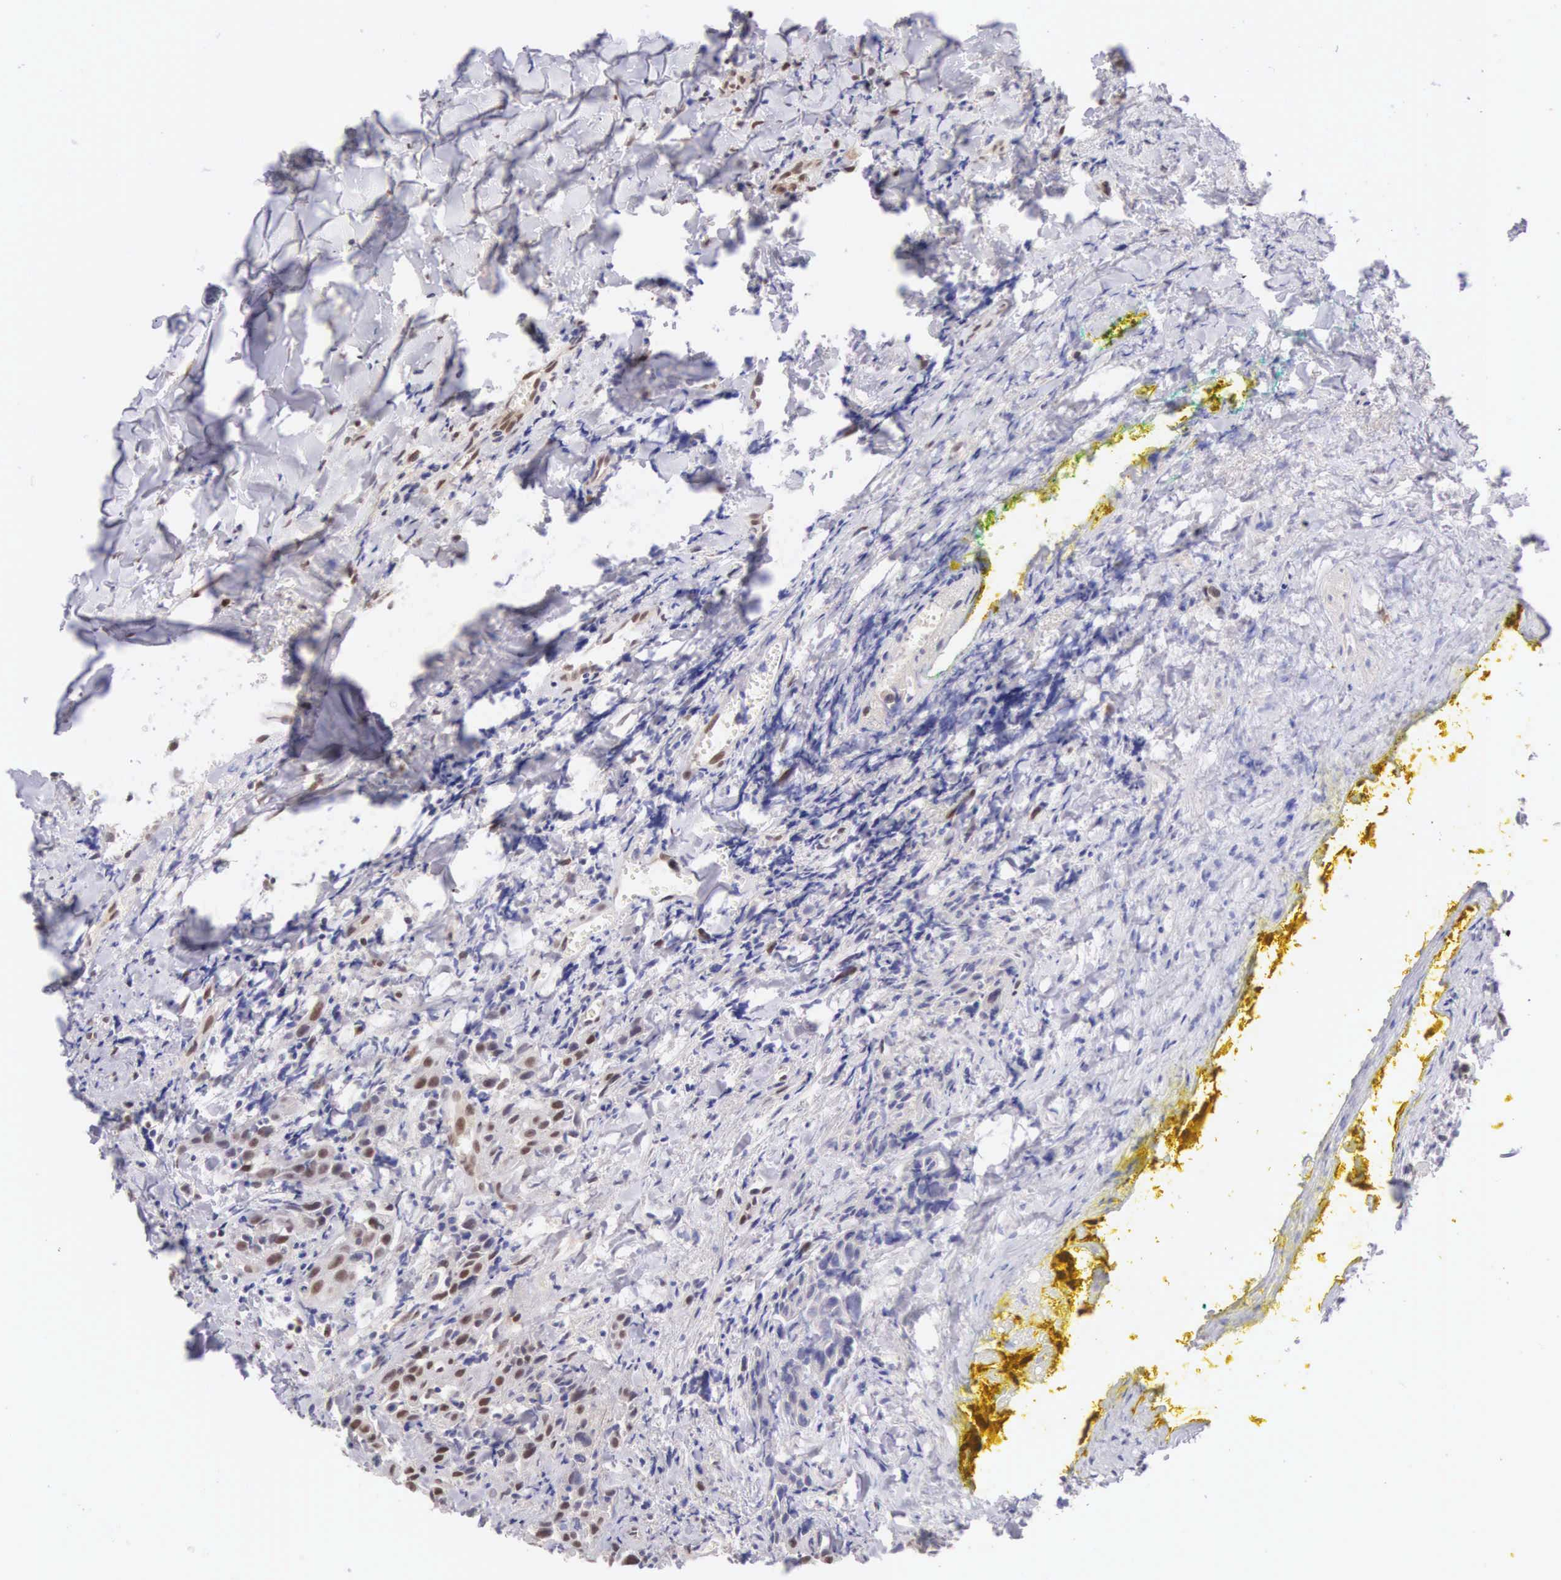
{"staining": {"intensity": "moderate", "quantity": "25%-75%", "location": "nuclear"}, "tissue": "head and neck cancer", "cell_type": "Tumor cells", "image_type": "cancer", "snomed": [{"axis": "morphology", "description": "Squamous cell carcinoma, NOS"}, {"axis": "topography", "description": "Oral tissue"}, {"axis": "topography", "description": "Head-Neck"}], "caption": "Human squamous cell carcinoma (head and neck) stained with a brown dye reveals moderate nuclear positive expression in about 25%-75% of tumor cells.", "gene": "CCDC117", "patient": {"sex": "female", "age": 82}}